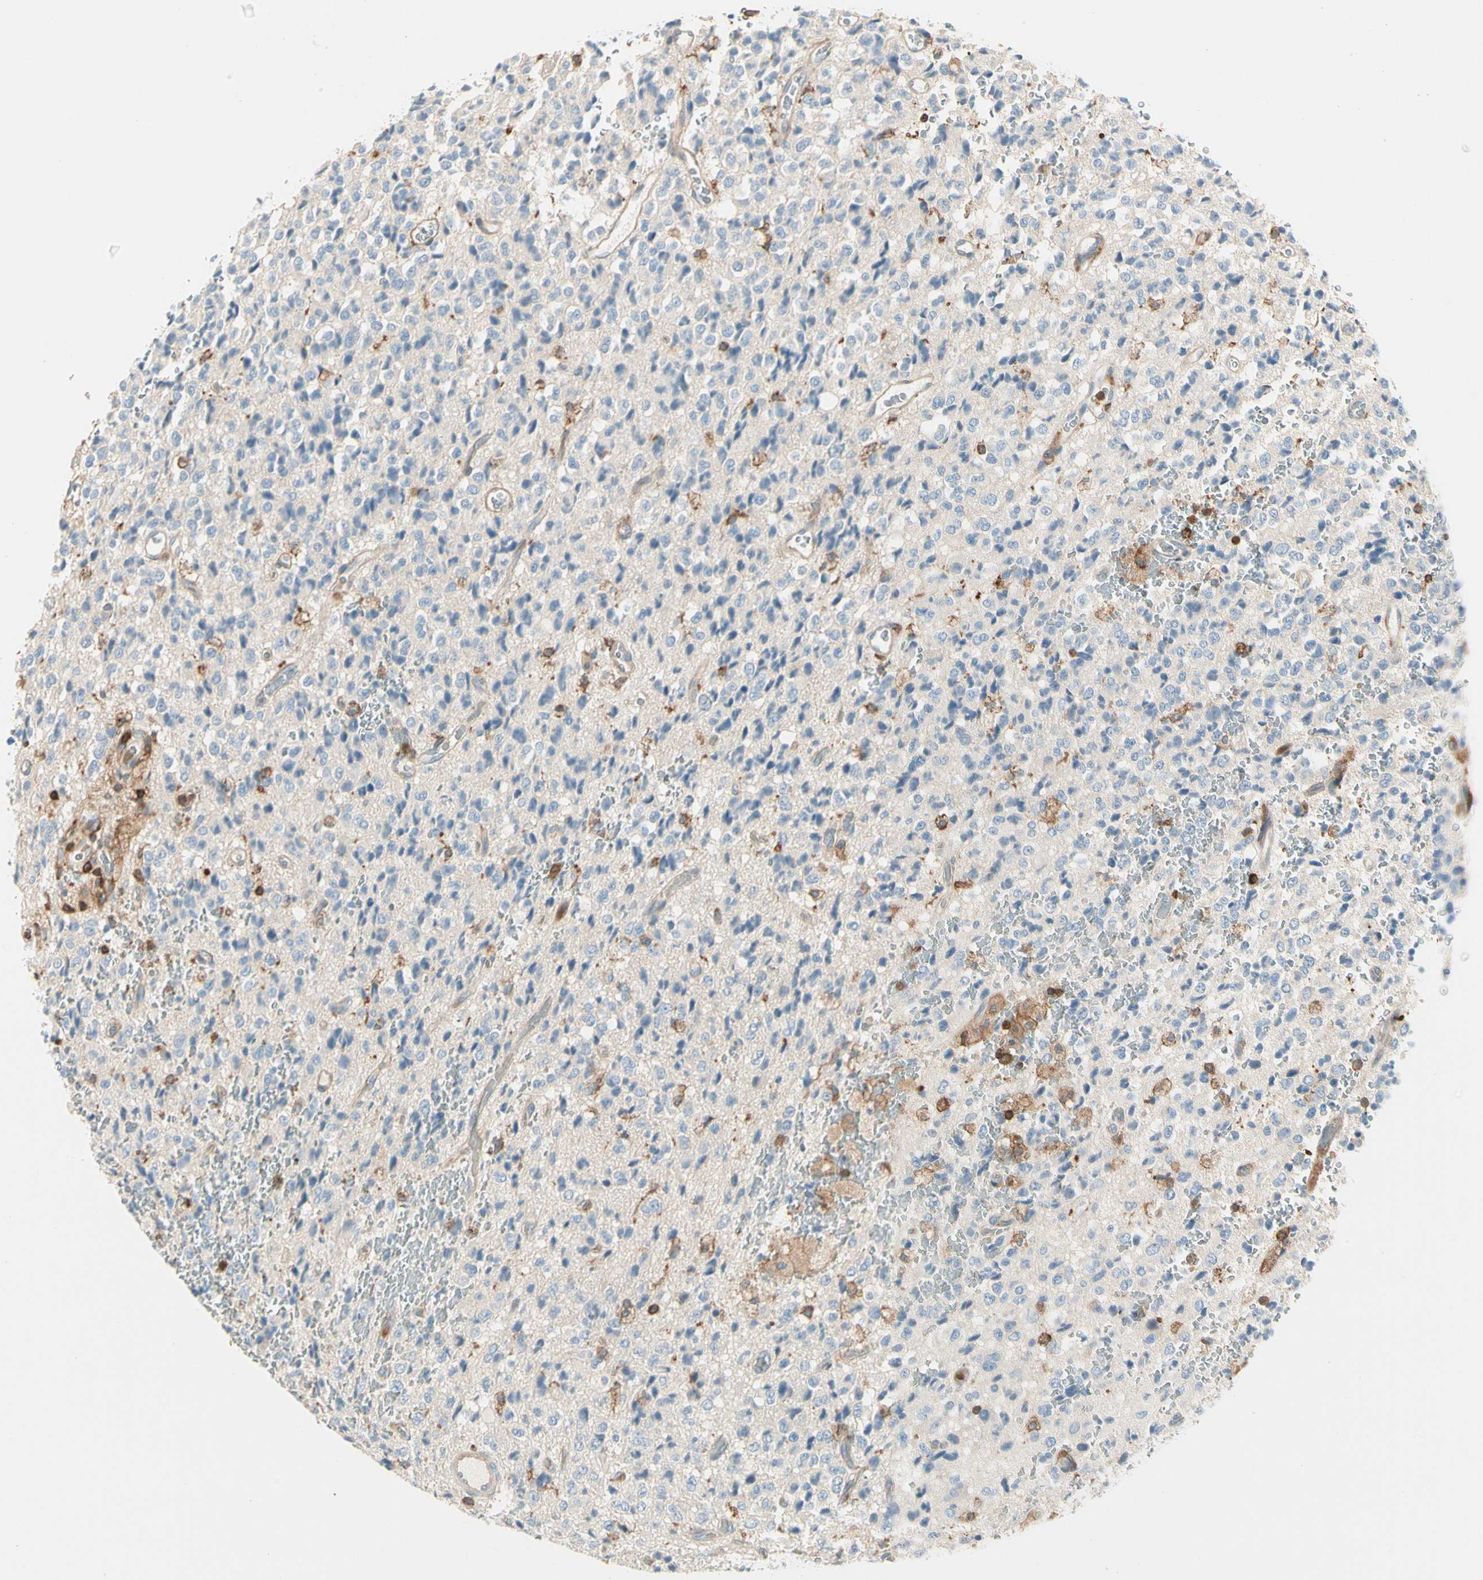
{"staining": {"intensity": "moderate", "quantity": "<25%", "location": "cytoplasmic/membranous"}, "tissue": "glioma", "cell_type": "Tumor cells", "image_type": "cancer", "snomed": [{"axis": "morphology", "description": "Glioma, malignant, High grade"}, {"axis": "topography", "description": "pancreas cauda"}], "caption": "High-magnification brightfield microscopy of glioma stained with DAB (3,3'-diaminobenzidine) (brown) and counterstained with hematoxylin (blue). tumor cells exhibit moderate cytoplasmic/membranous expression is present in approximately<25% of cells. (IHC, brightfield microscopy, high magnification).", "gene": "CAPZA2", "patient": {"sex": "male", "age": 60}}